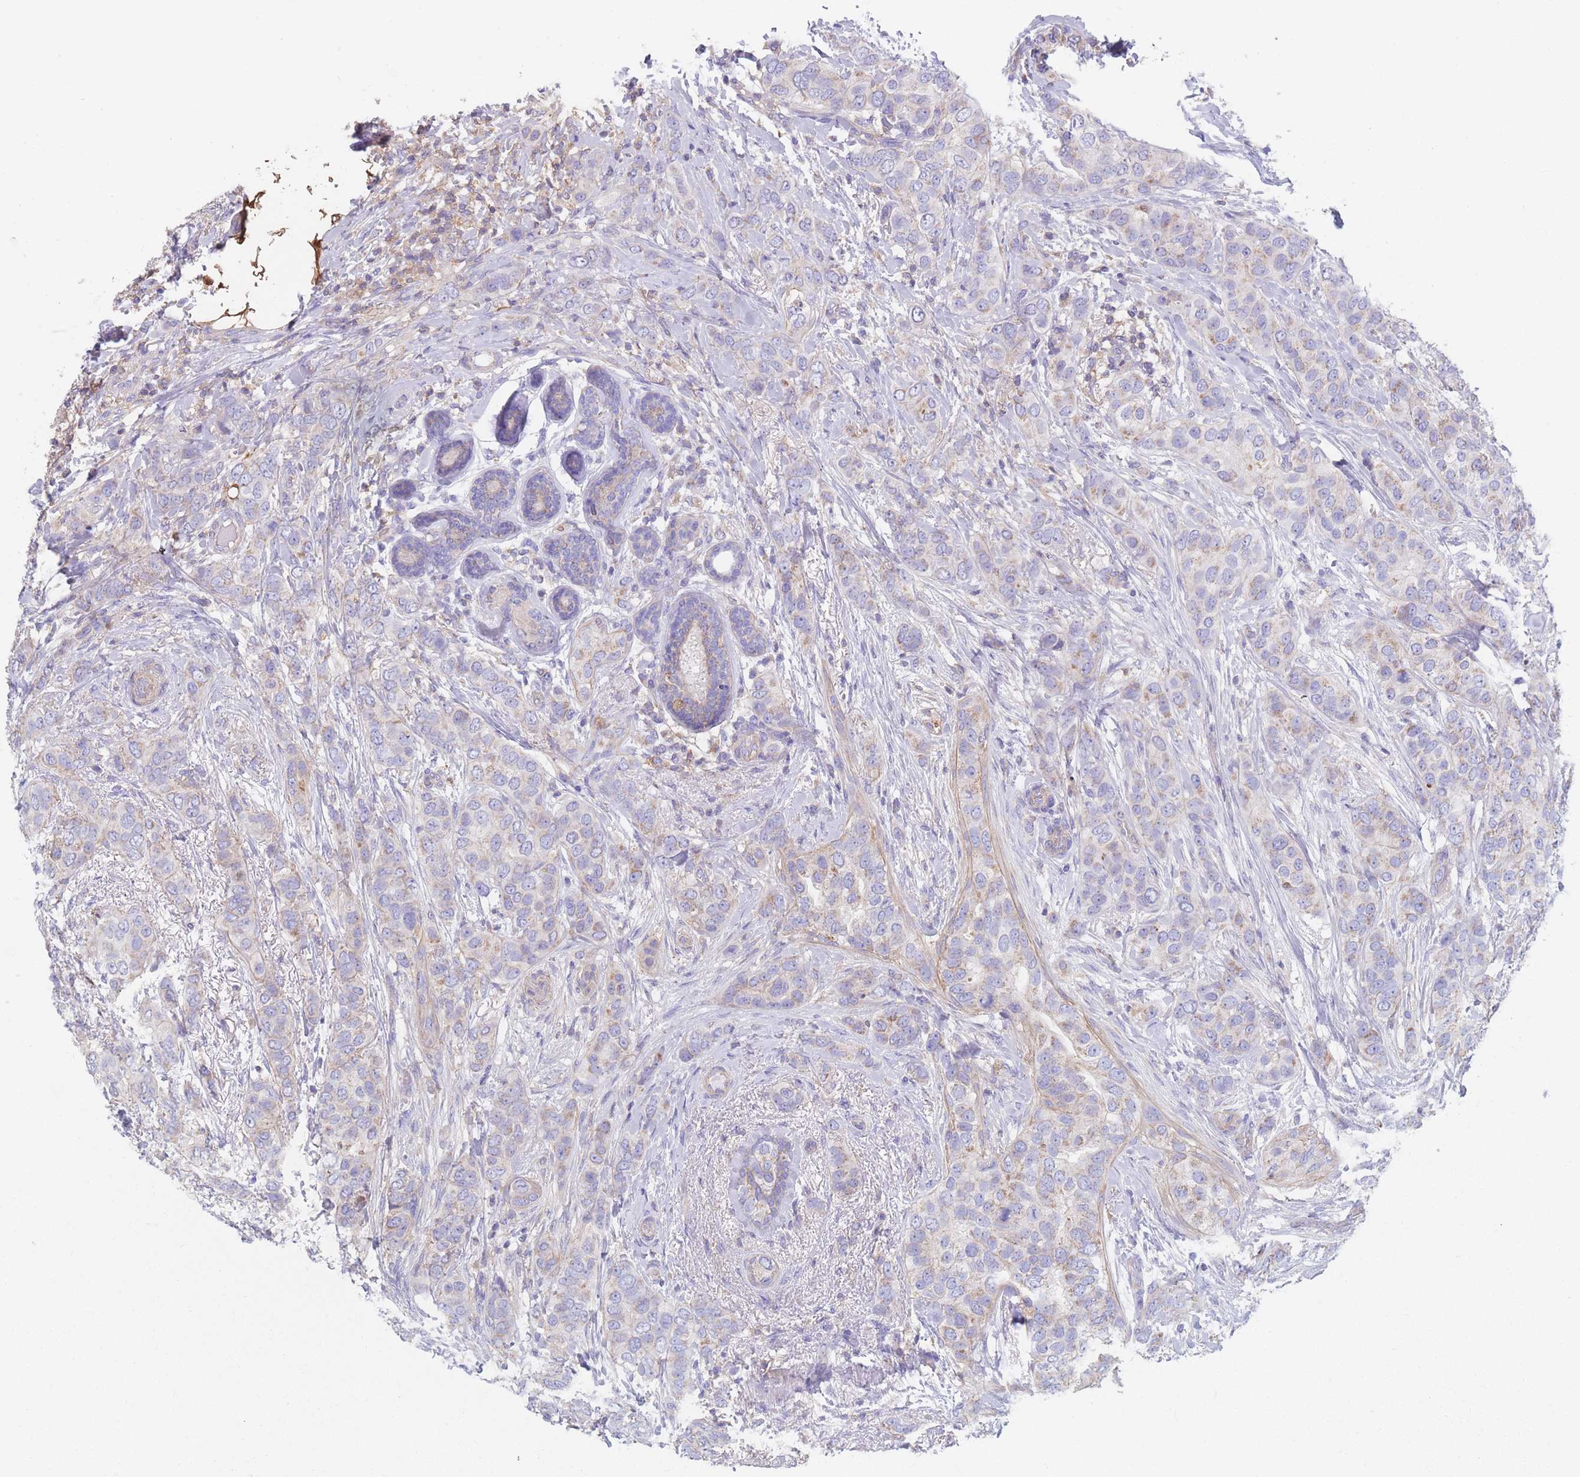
{"staining": {"intensity": "weak", "quantity": "<25%", "location": "cytoplasmic/membranous"}, "tissue": "breast cancer", "cell_type": "Tumor cells", "image_type": "cancer", "snomed": [{"axis": "morphology", "description": "Lobular carcinoma"}, {"axis": "topography", "description": "Breast"}], "caption": "Tumor cells are negative for protein expression in human lobular carcinoma (breast). (Immunohistochemistry, brightfield microscopy, high magnification).", "gene": "ADH1A", "patient": {"sex": "female", "age": 51}}